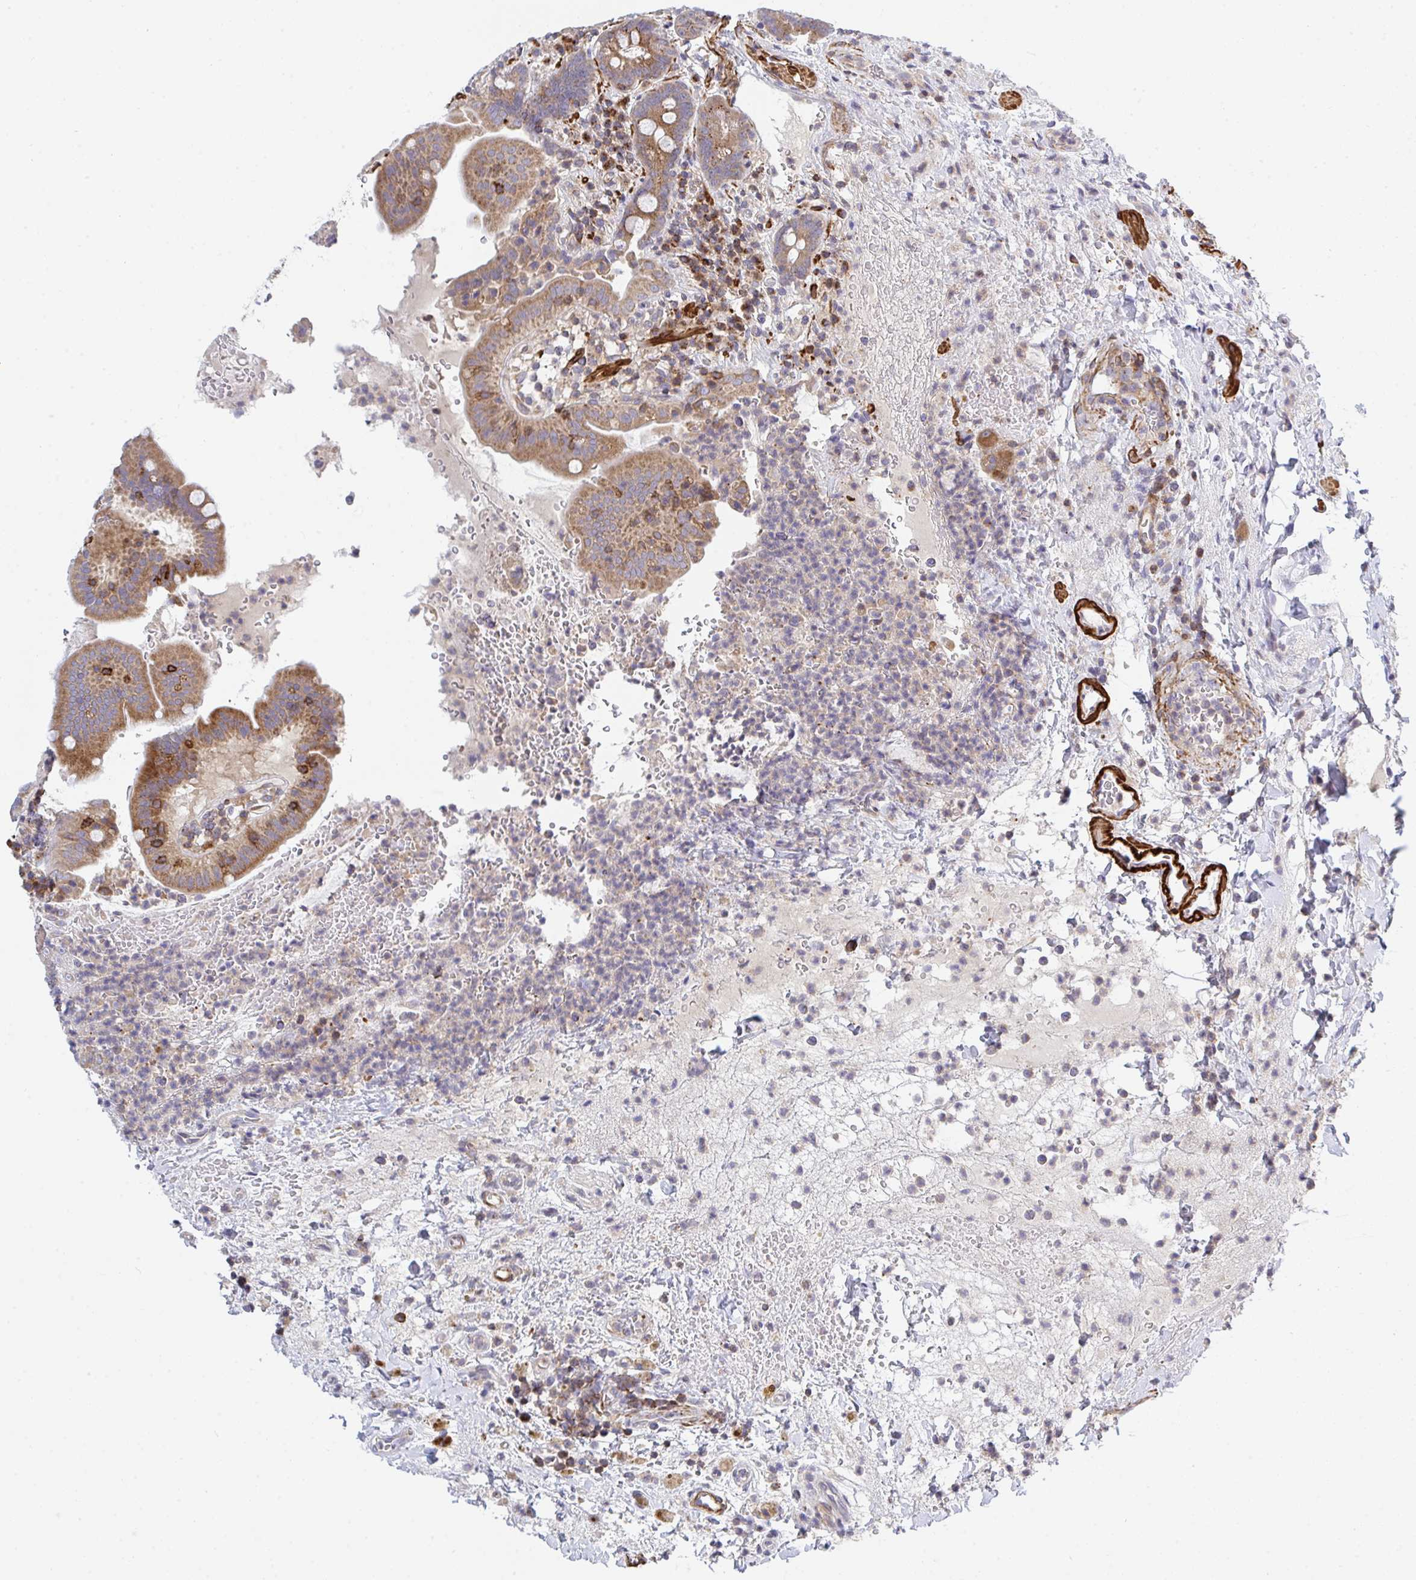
{"staining": {"intensity": "moderate", "quantity": ">75%", "location": "cytoplasmic/membranous"}, "tissue": "small intestine", "cell_type": "Glandular cells", "image_type": "normal", "snomed": [{"axis": "morphology", "description": "Normal tissue, NOS"}, {"axis": "topography", "description": "Small intestine"}], "caption": "Moderate cytoplasmic/membranous protein staining is seen in approximately >75% of glandular cells in small intestine. (IHC, brightfield microscopy, high magnification).", "gene": "FRMD3", "patient": {"sex": "male", "age": 26}}